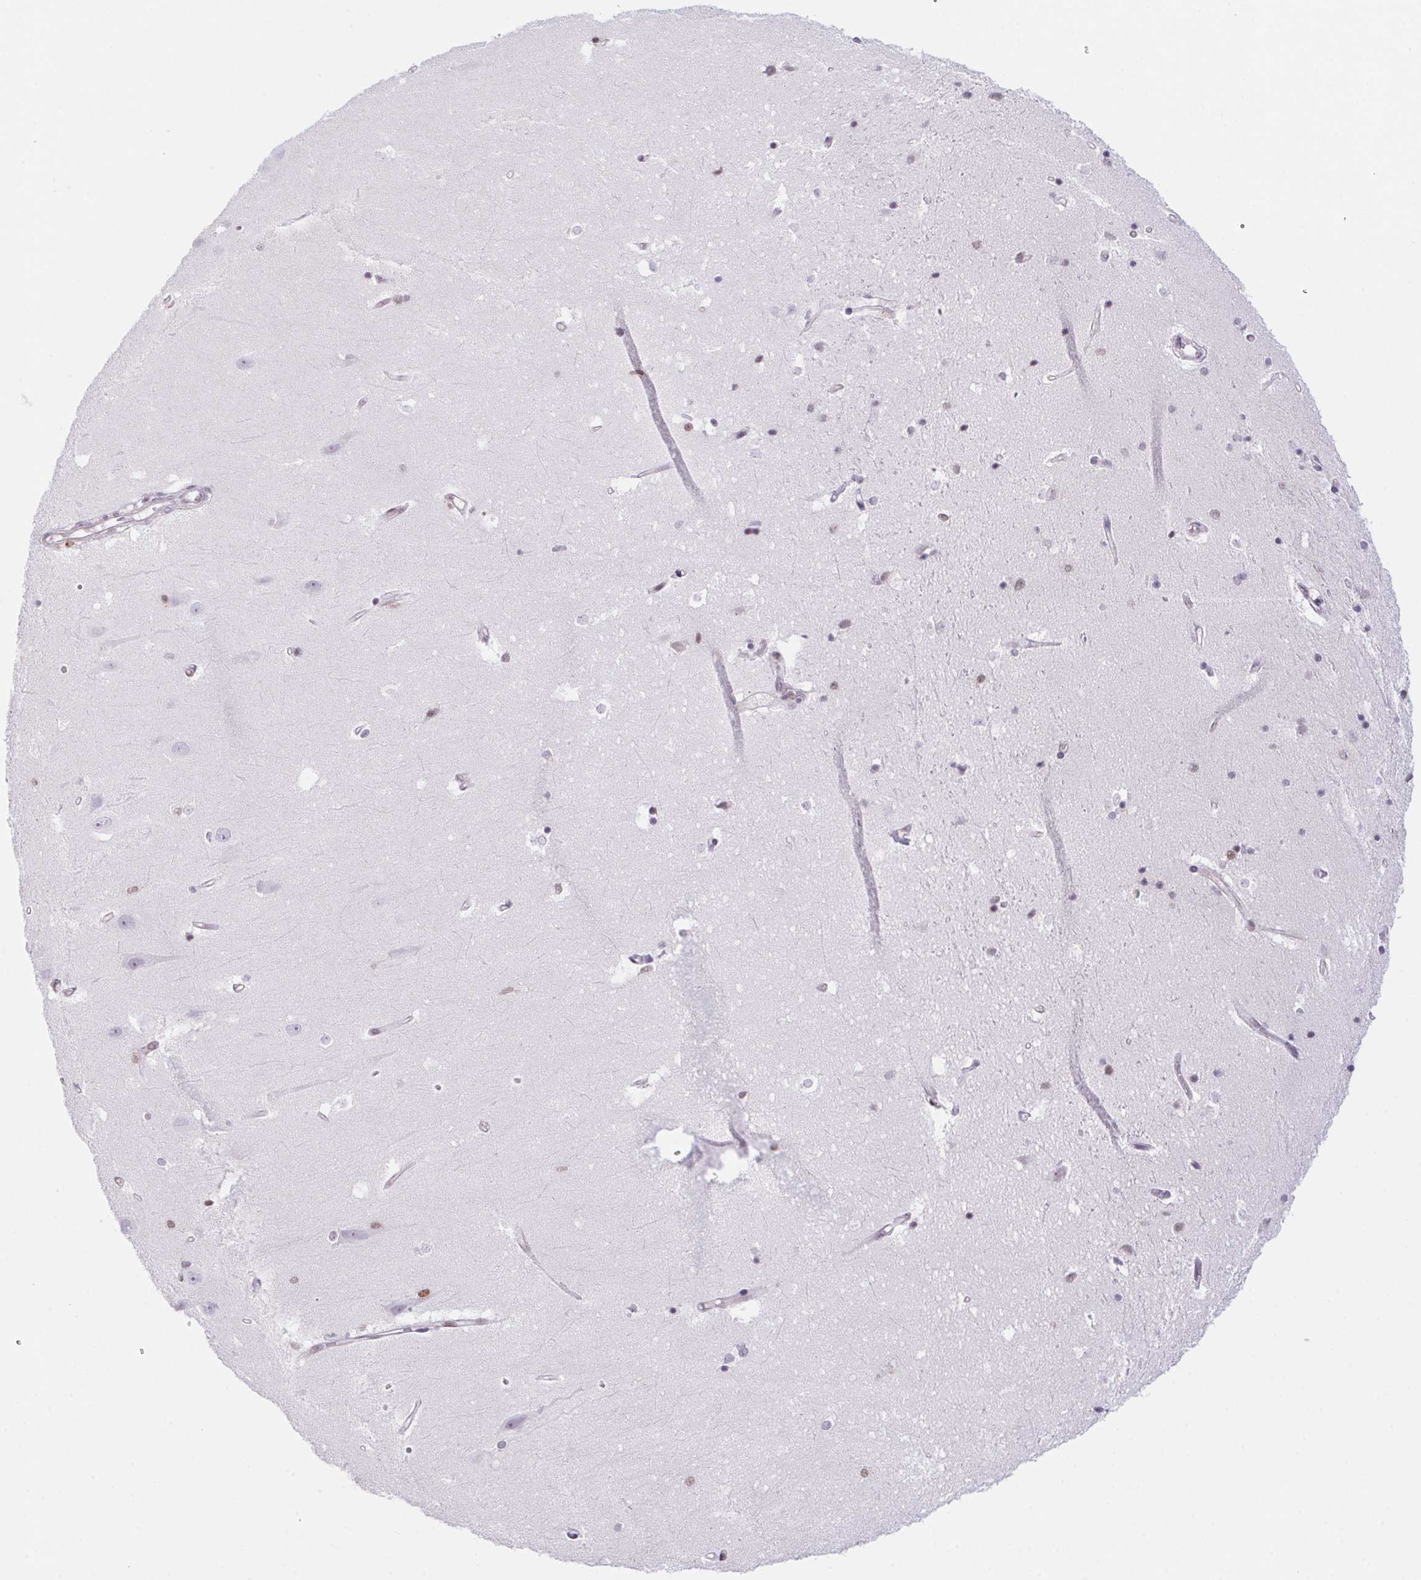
{"staining": {"intensity": "moderate", "quantity": "<25%", "location": "nuclear"}, "tissue": "hippocampus", "cell_type": "Glial cells", "image_type": "normal", "snomed": [{"axis": "morphology", "description": "Normal tissue, NOS"}, {"axis": "topography", "description": "Hippocampus"}], "caption": "Immunohistochemical staining of unremarkable hippocampus demonstrates low levels of moderate nuclear expression in about <25% of glial cells.", "gene": "POLD3", "patient": {"sex": "male", "age": 63}}